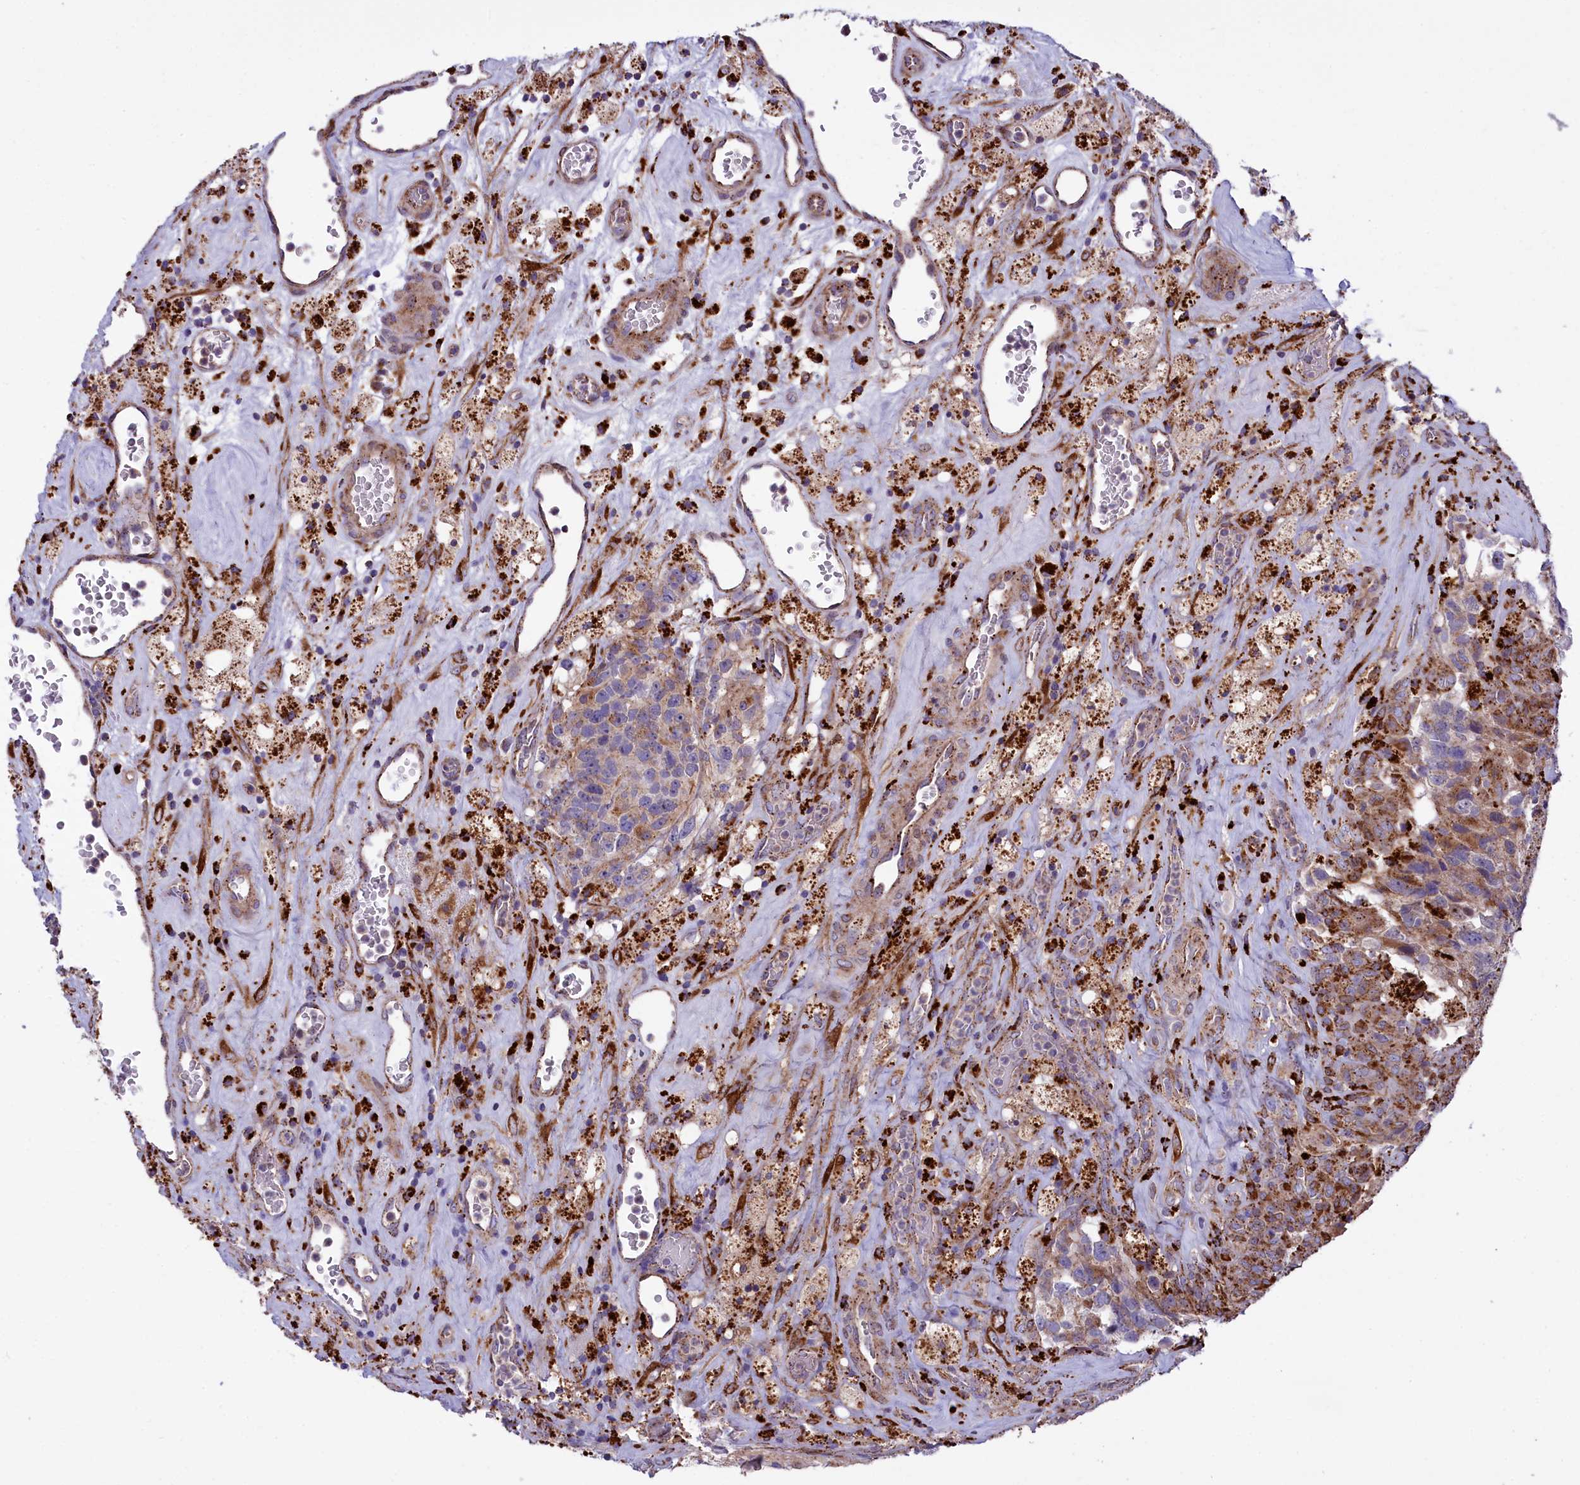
{"staining": {"intensity": "moderate", "quantity": "<25%", "location": "cytoplasmic/membranous"}, "tissue": "glioma", "cell_type": "Tumor cells", "image_type": "cancer", "snomed": [{"axis": "morphology", "description": "Glioma, malignant, High grade"}, {"axis": "topography", "description": "Brain"}], "caption": "There is low levels of moderate cytoplasmic/membranous expression in tumor cells of malignant high-grade glioma, as demonstrated by immunohistochemical staining (brown color).", "gene": "MAN2B1", "patient": {"sex": "male", "age": 76}}